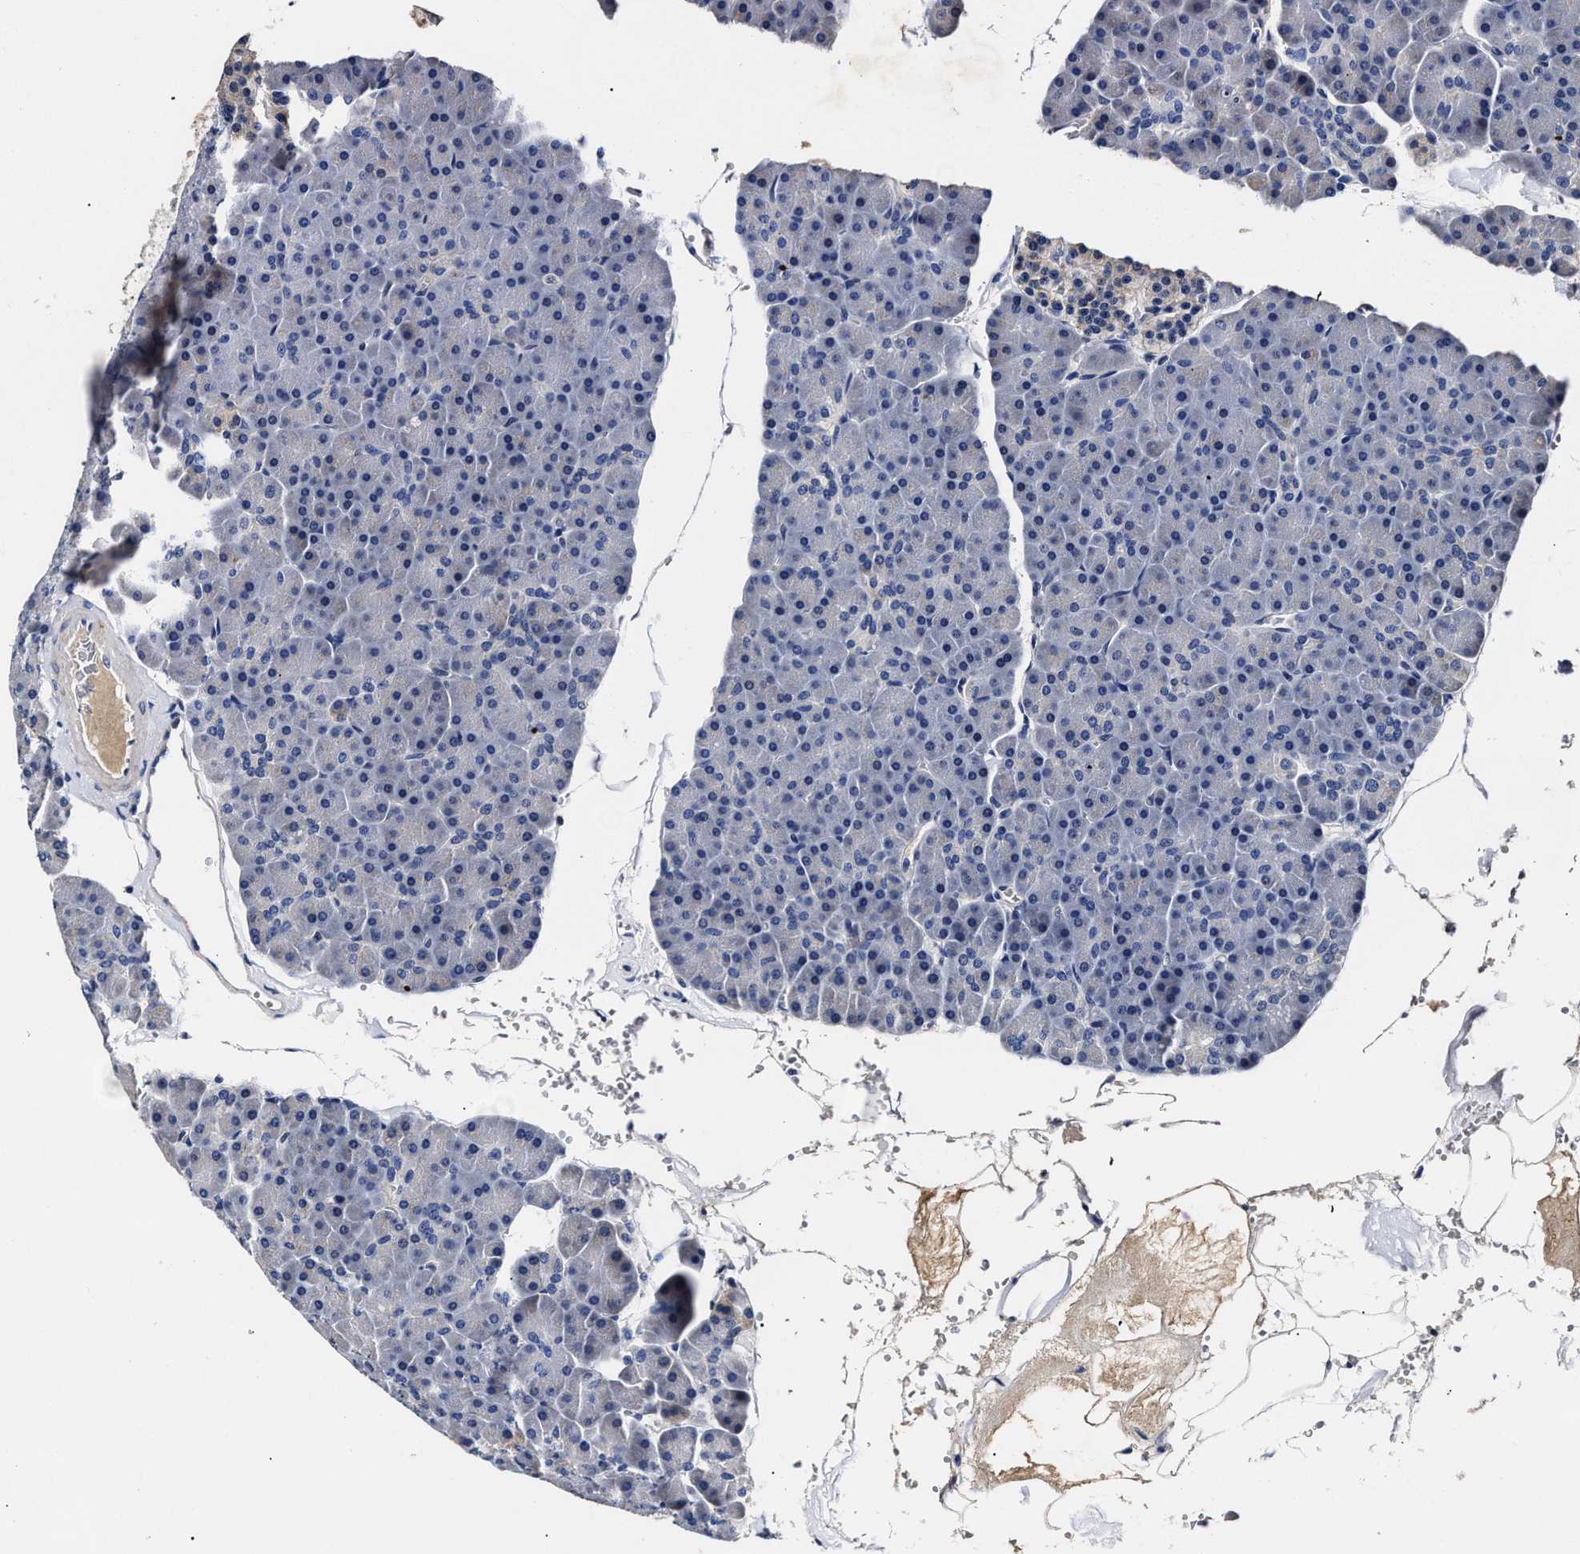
{"staining": {"intensity": "weak", "quantity": "<25%", "location": "cytoplasmic/membranous"}, "tissue": "pancreas", "cell_type": "Exocrine glandular cells", "image_type": "normal", "snomed": [{"axis": "morphology", "description": "Normal tissue, NOS"}, {"axis": "topography", "description": "Pancreas"}], "caption": "Immunohistochemical staining of unremarkable pancreas displays no significant expression in exocrine glandular cells.", "gene": "OLFML2A", "patient": {"sex": "male", "age": 35}}